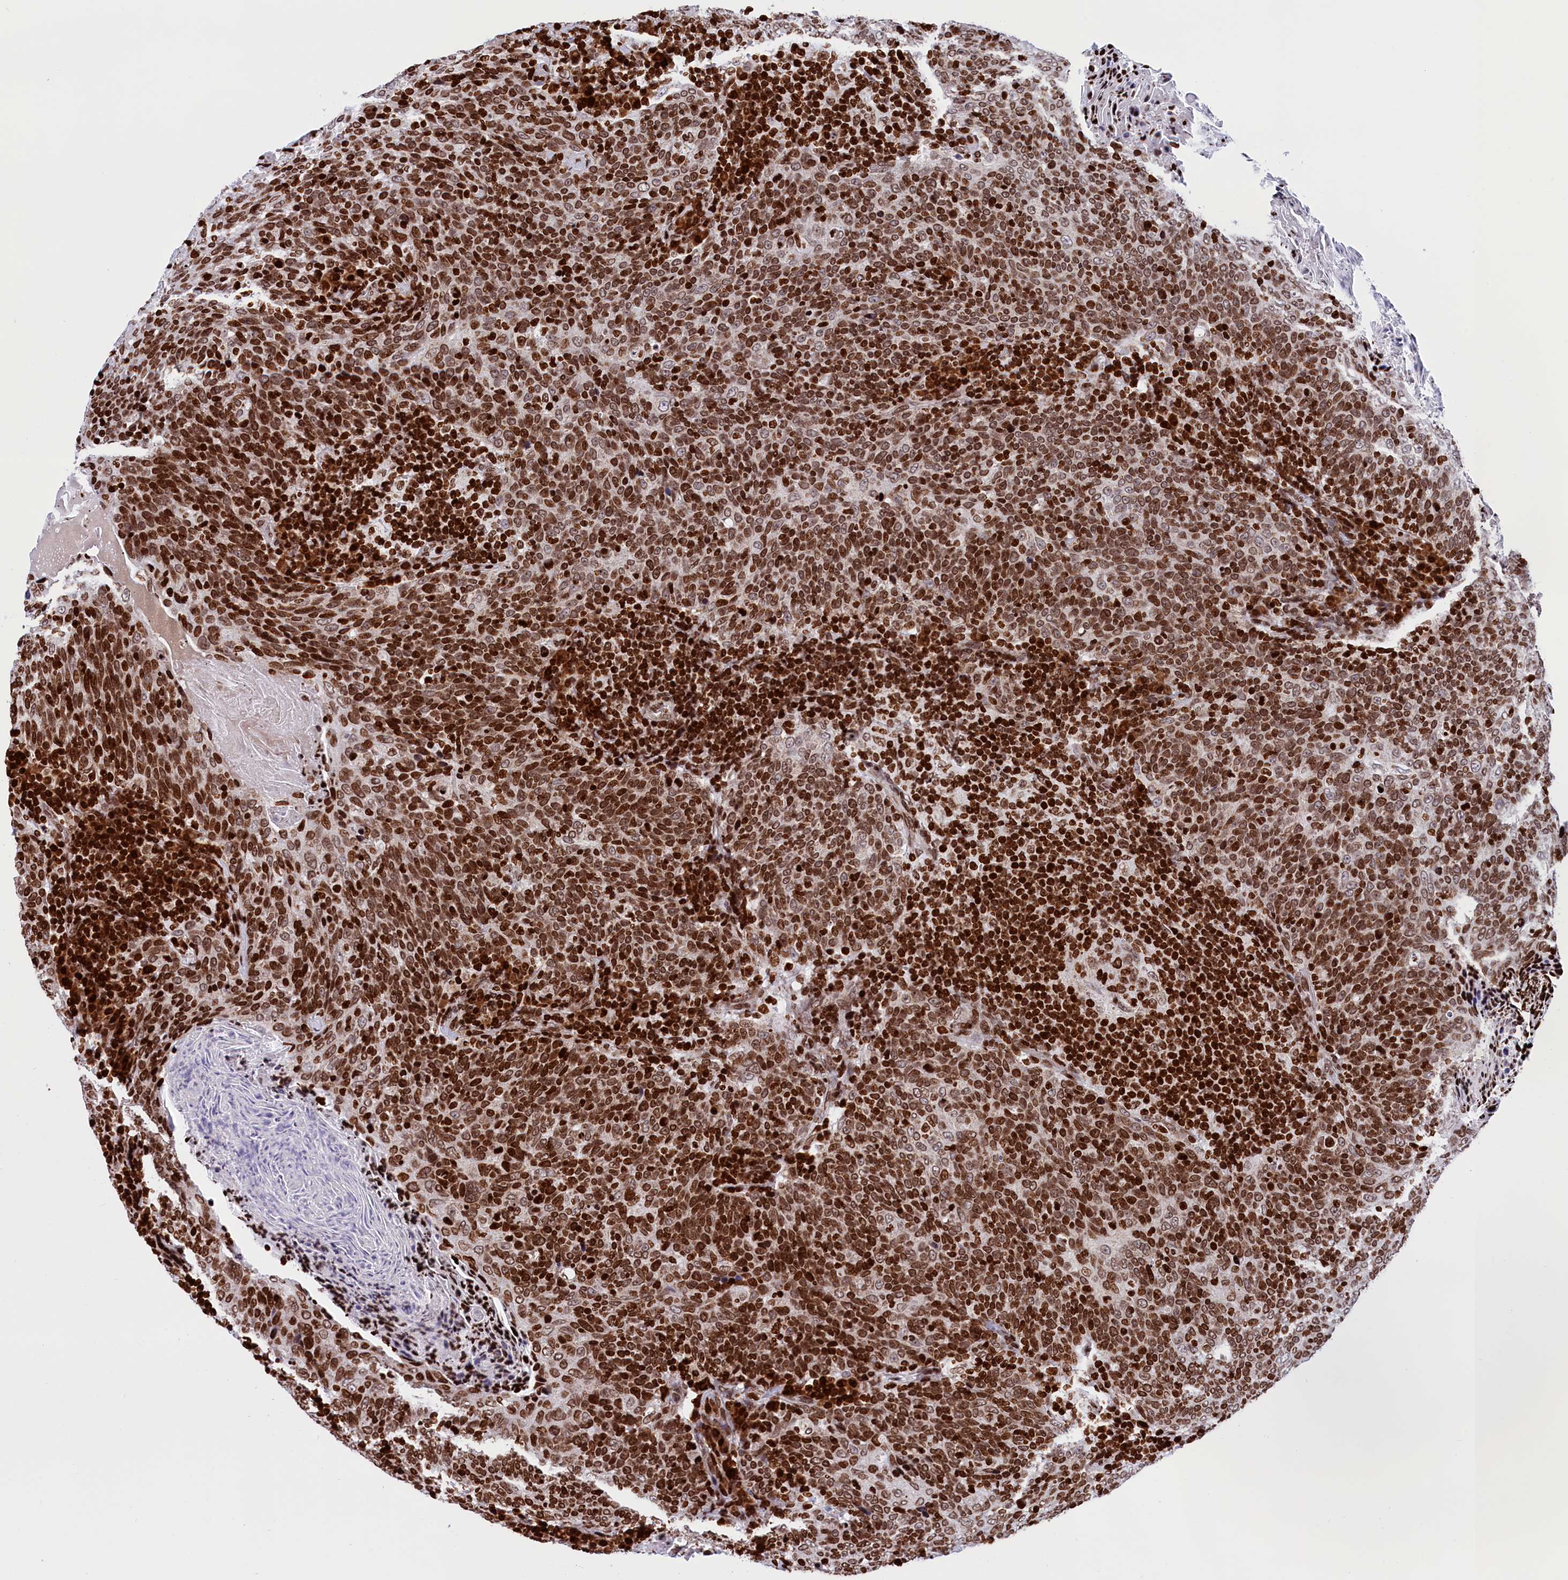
{"staining": {"intensity": "strong", "quantity": ">75%", "location": "nuclear"}, "tissue": "head and neck cancer", "cell_type": "Tumor cells", "image_type": "cancer", "snomed": [{"axis": "morphology", "description": "Squamous cell carcinoma, NOS"}, {"axis": "morphology", "description": "Squamous cell carcinoma, metastatic, NOS"}, {"axis": "topography", "description": "Lymph node"}, {"axis": "topography", "description": "Head-Neck"}], "caption": "This histopathology image demonstrates immunohistochemistry staining of human head and neck cancer, with high strong nuclear staining in approximately >75% of tumor cells.", "gene": "TIMM29", "patient": {"sex": "male", "age": 62}}